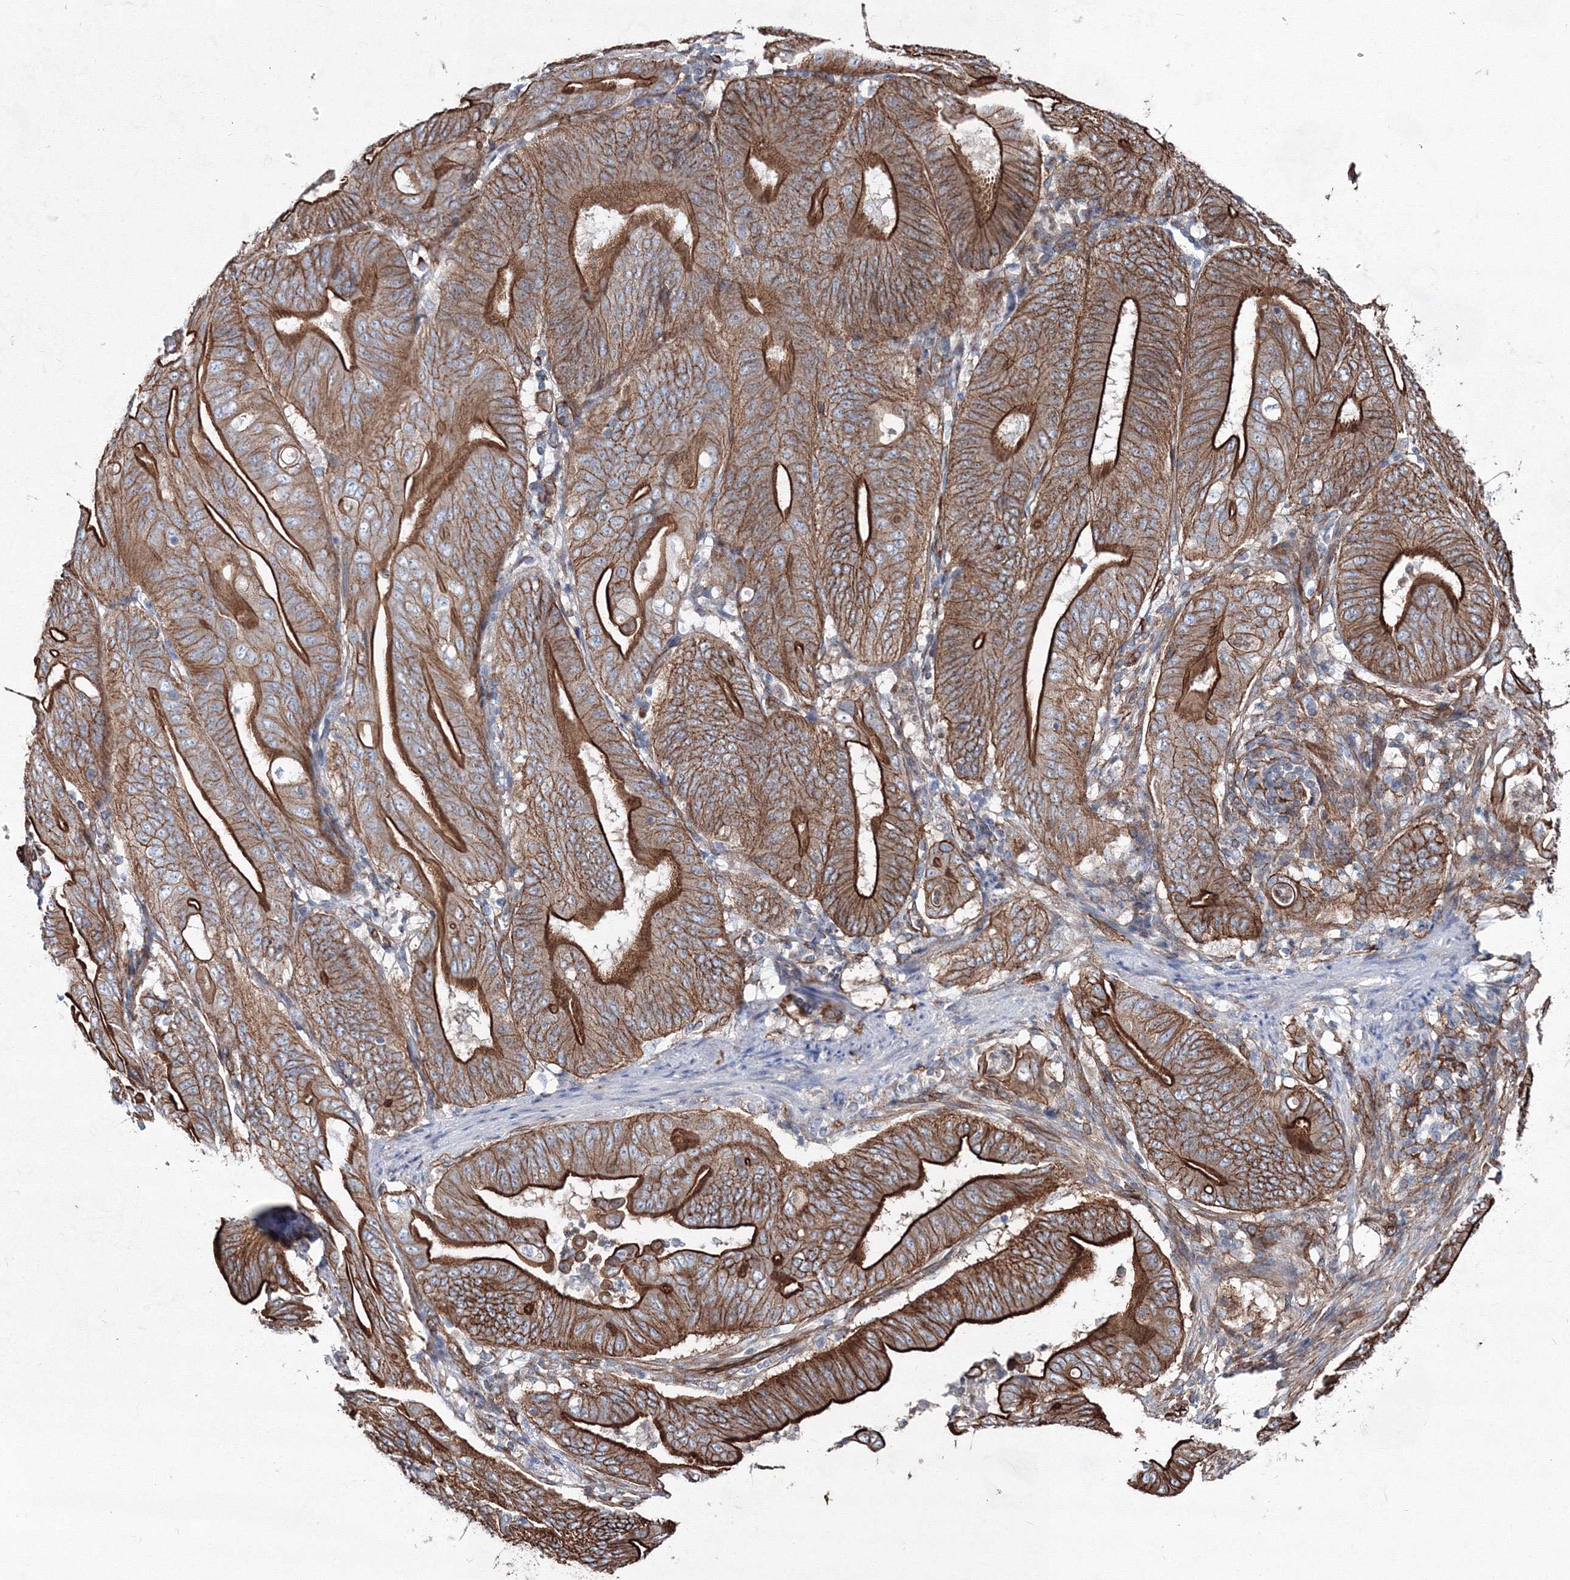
{"staining": {"intensity": "strong", "quantity": ">75%", "location": "cytoplasmic/membranous"}, "tissue": "stomach cancer", "cell_type": "Tumor cells", "image_type": "cancer", "snomed": [{"axis": "morphology", "description": "Adenocarcinoma, NOS"}, {"axis": "topography", "description": "Stomach"}], "caption": "Adenocarcinoma (stomach) stained for a protein displays strong cytoplasmic/membranous positivity in tumor cells.", "gene": "ANKRD37", "patient": {"sex": "female", "age": 73}}